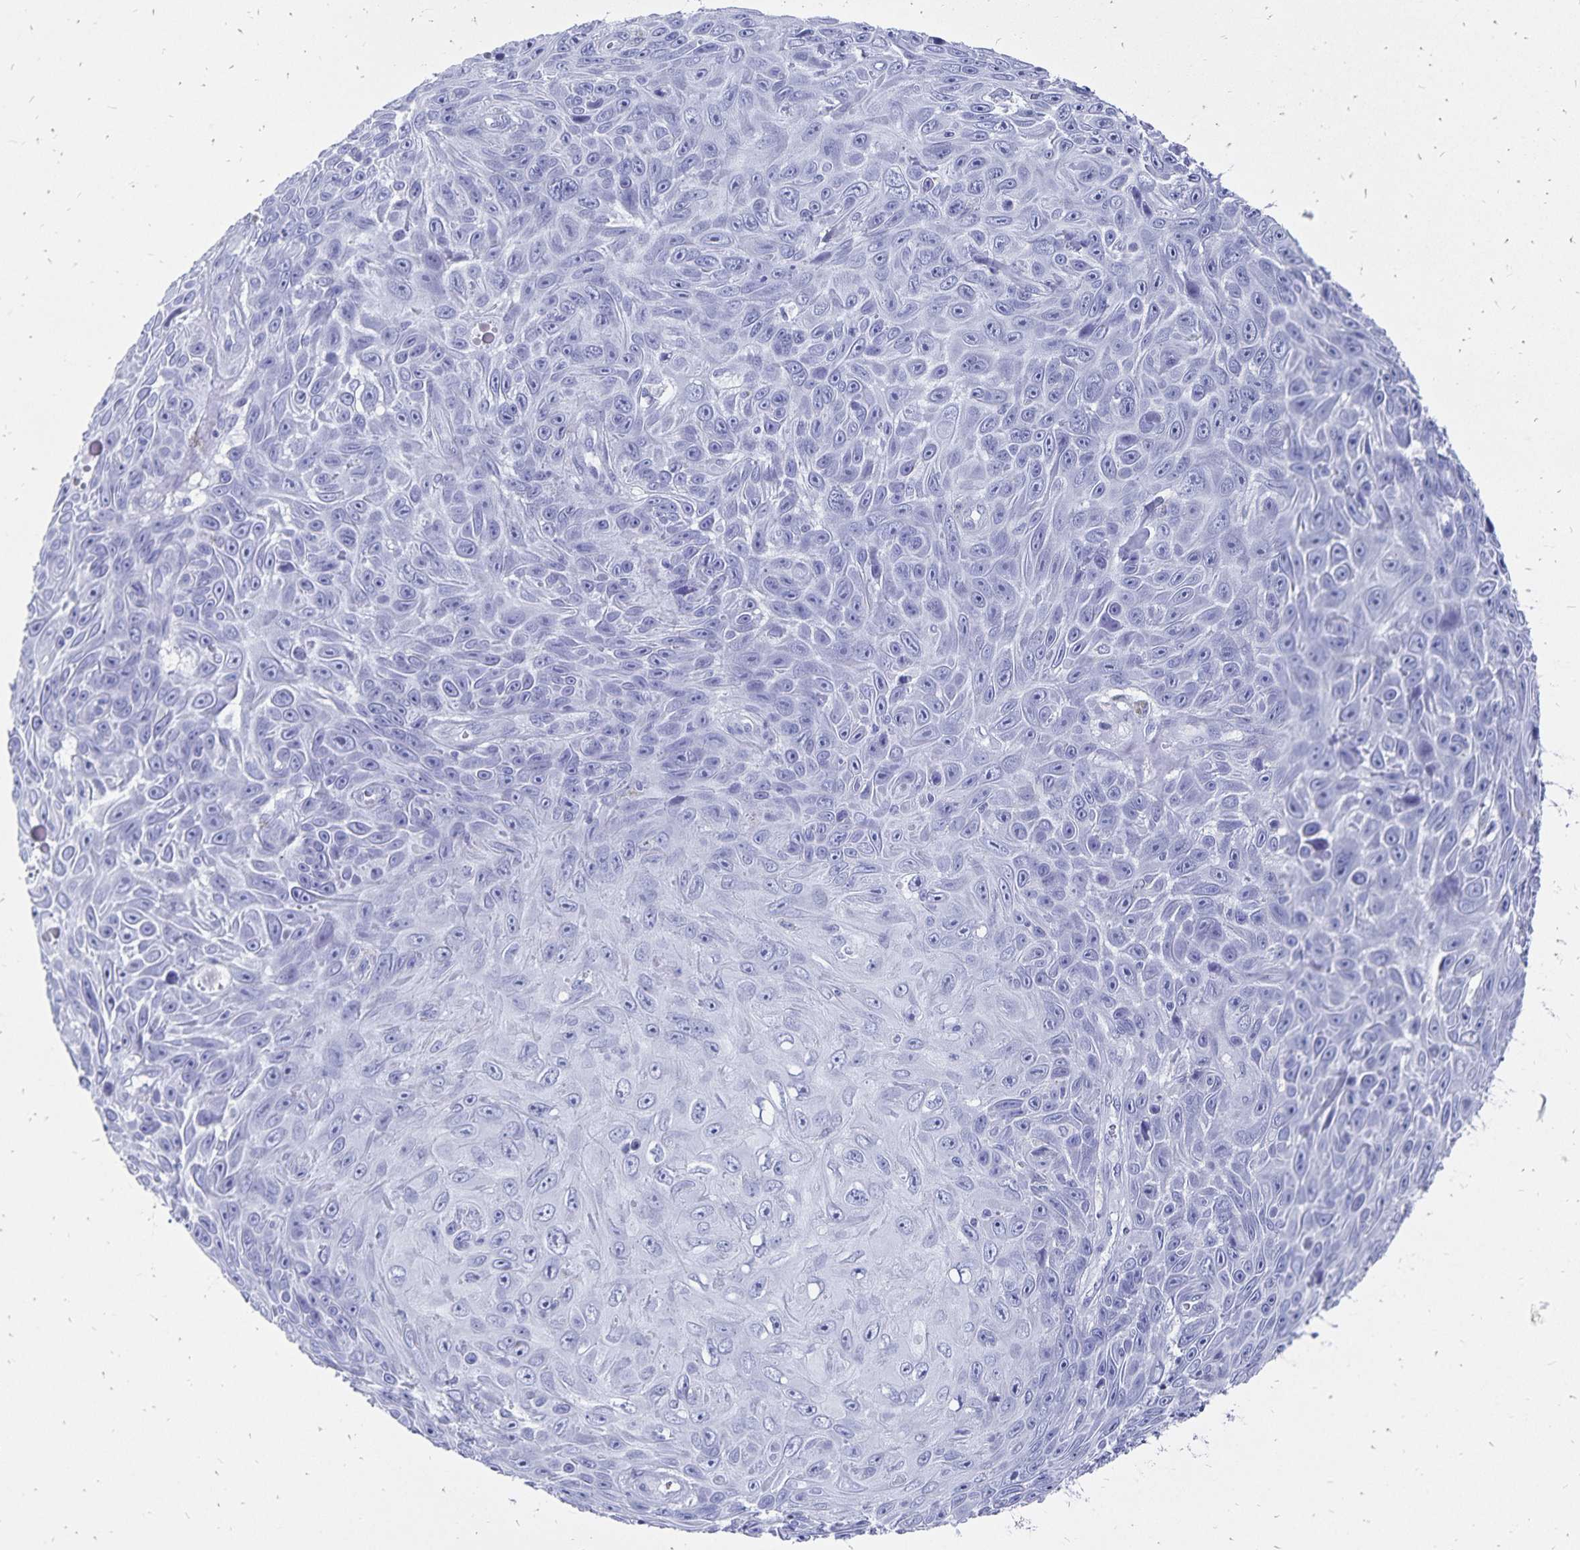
{"staining": {"intensity": "negative", "quantity": "none", "location": "none"}, "tissue": "skin cancer", "cell_type": "Tumor cells", "image_type": "cancer", "snomed": [{"axis": "morphology", "description": "Squamous cell carcinoma, NOS"}, {"axis": "topography", "description": "Skin"}], "caption": "Histopathology image shows no protein staining in tumor cells of squamous cell carcinoma (skin) tissue. The staining is performed using DAB brown chromogen with nuclei counter-stained in using hematoxylin.", "gene": "ADH1A", "patient": {"sex": "male", "age": 82}}